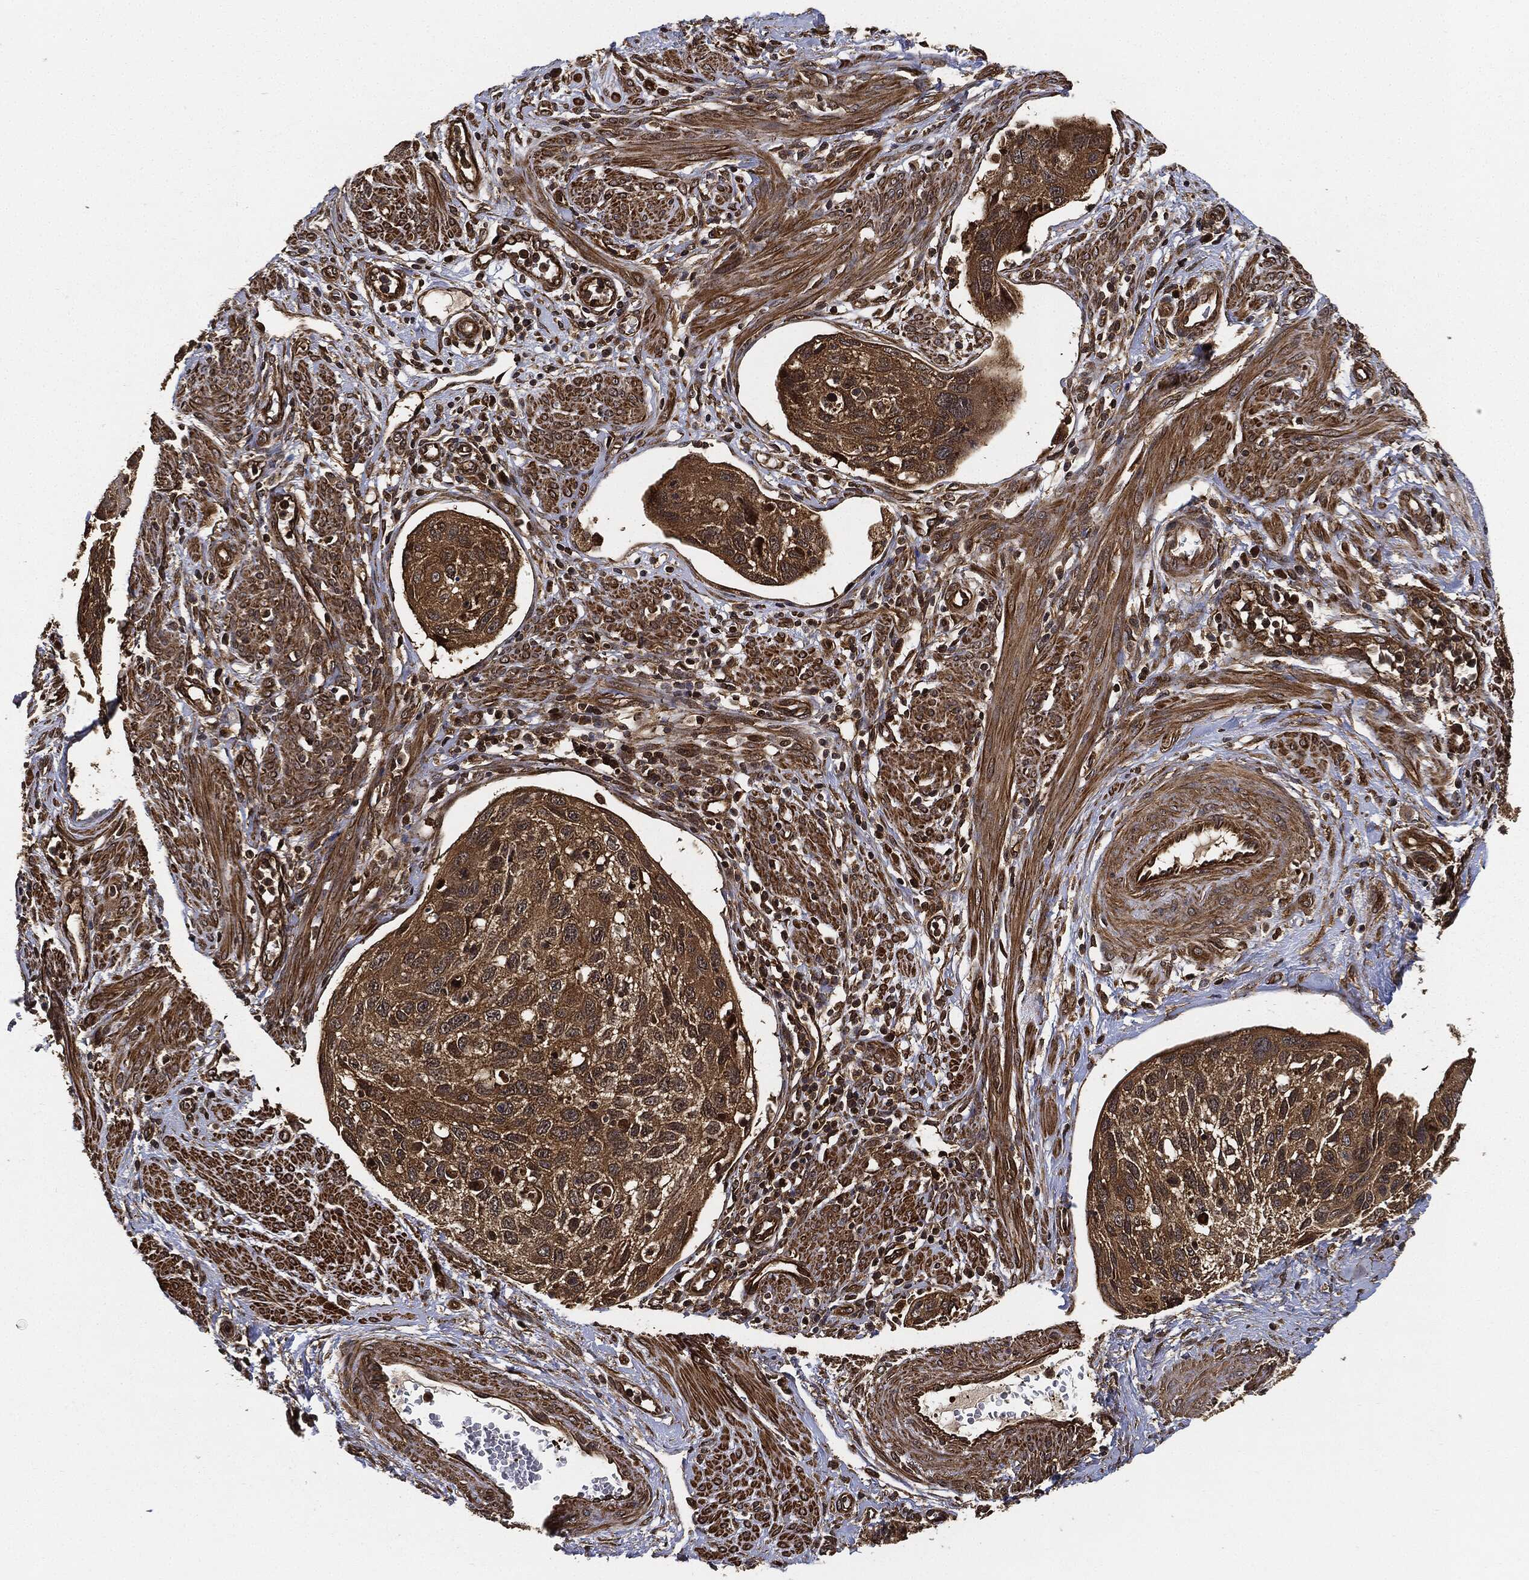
{"staining": {"intensity": "moderate", "quantity": ">75%", "location": "cytoplasmic/membranous"}, "tissue": "cervical cancer", "cell_type": "Tumor cells", "image_type": "cancer", "snomed": [{"axis": "morphology", "description": "Squamous cell carcinoma, NOS"}, {"axis": "topography", "description": "Cervix"}], "caption": "Immunohistochemistry (IHC) staining of squamous cell carcinoma (cervical), which shows medium levels of moderate cytoplasmic/membranous expression in about >75% of tumor cells indicating moderate cytoplasmic/membranous protein staining. The staining was performed using DAB (brown) for protein detection and nuclei were counterstained in hematoxylin (blue).", "gene": "CEP290", "patient": {"sex": "female", "age": 70}}